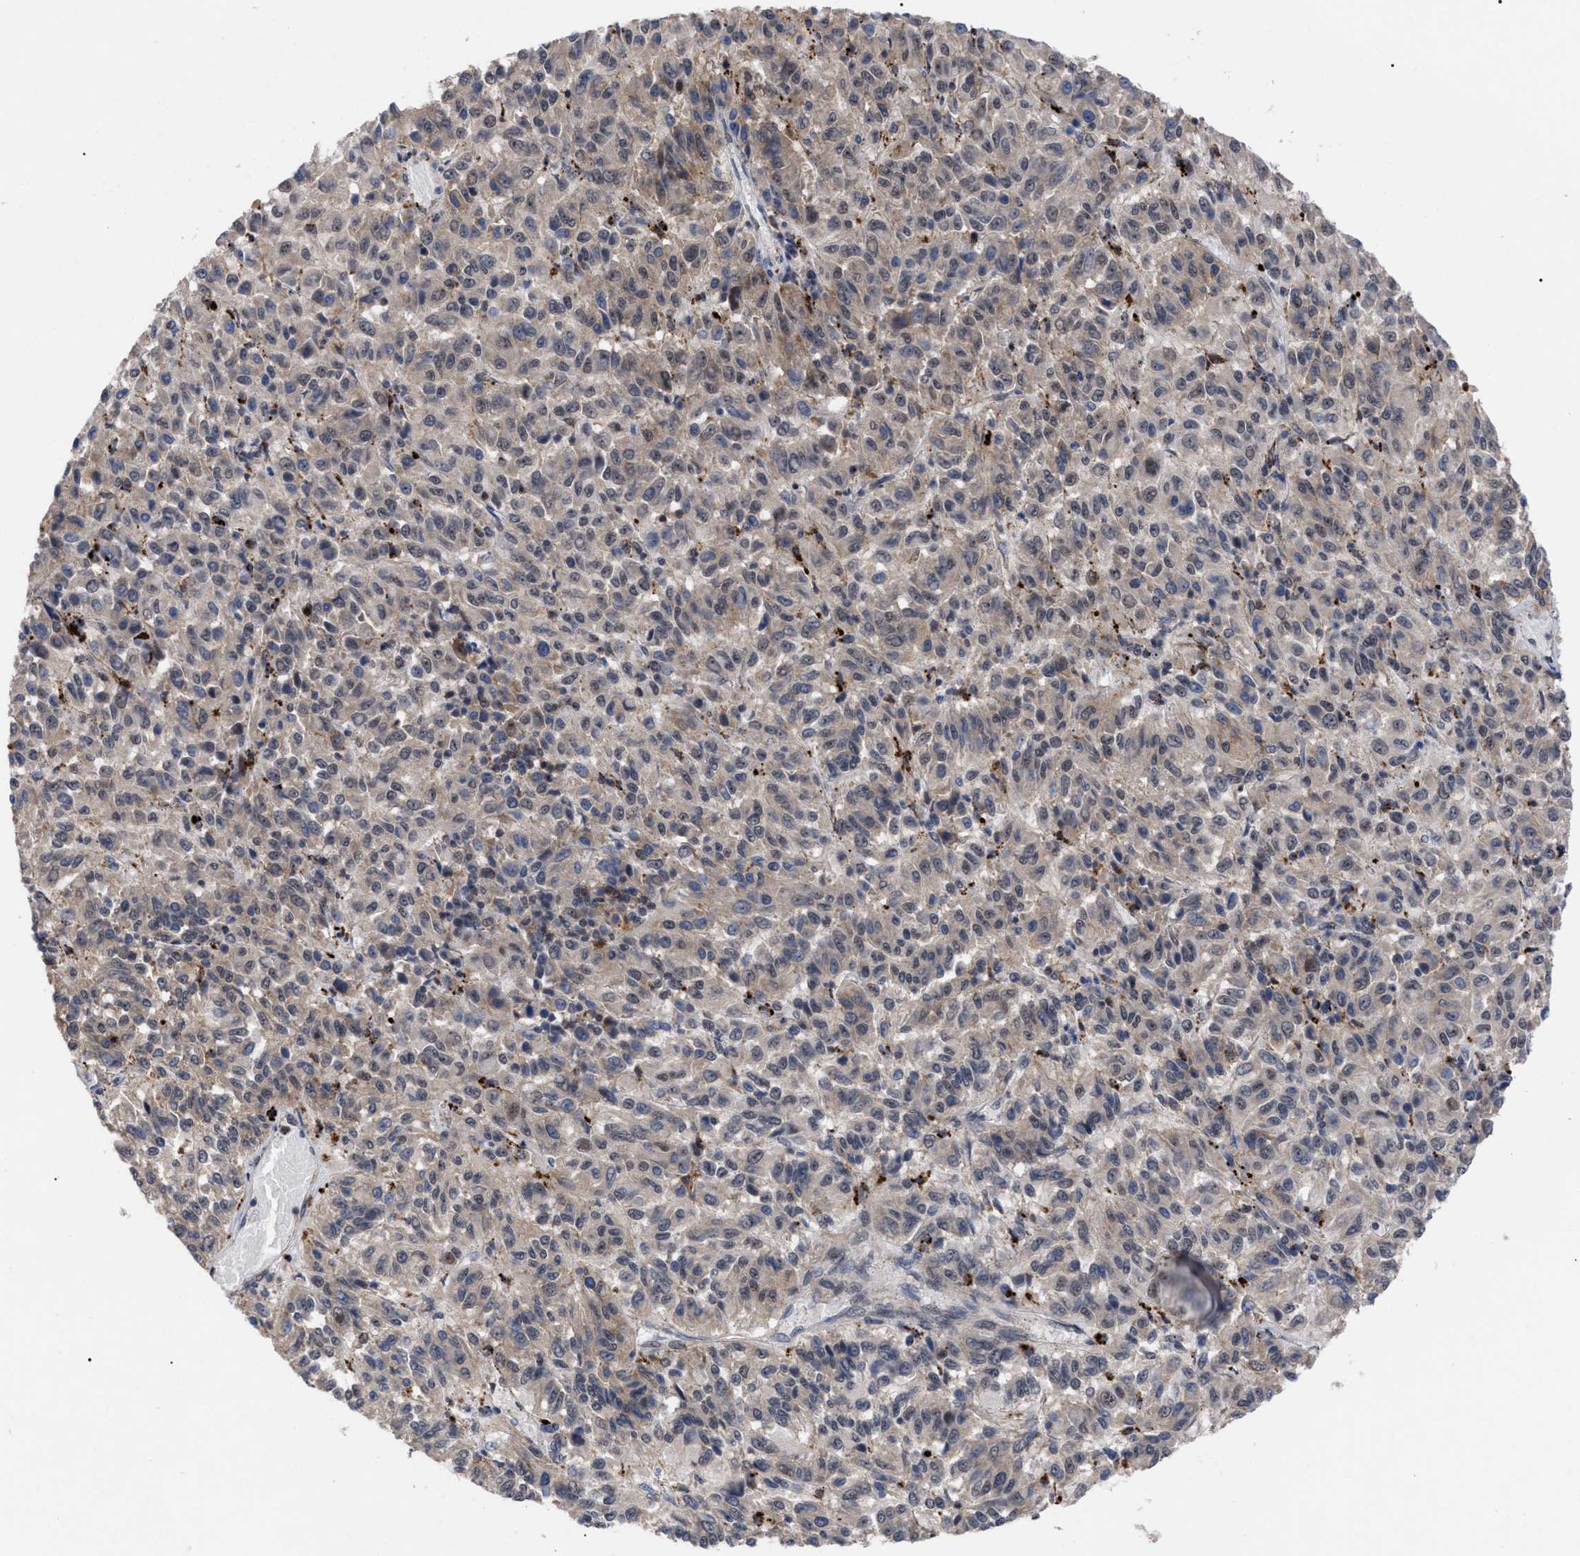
{"staining": {"intensity": "weak", "quantity": "25%-75%", "location": "cytoplasmic/membranous,nuclear"}, "tissue": "melanoma", "cell_type": "Tumor cells", "image_type": "cancer", "snomed": [{"axis": "morphology", "description": "Malignant melanoma, Metastatic site"}, {"axis": "topography", "description": "Lung"}], "caption": "Immunohistochemistry (DAB) staining of human malignant melanoma (metastatic site) shows weak cytoplasmic/membranous and nuclear protein expression in approximately 25%-75% of tumor cells.", "gene": "UPF1", "patient": {"sex": "male", "age": 64}}